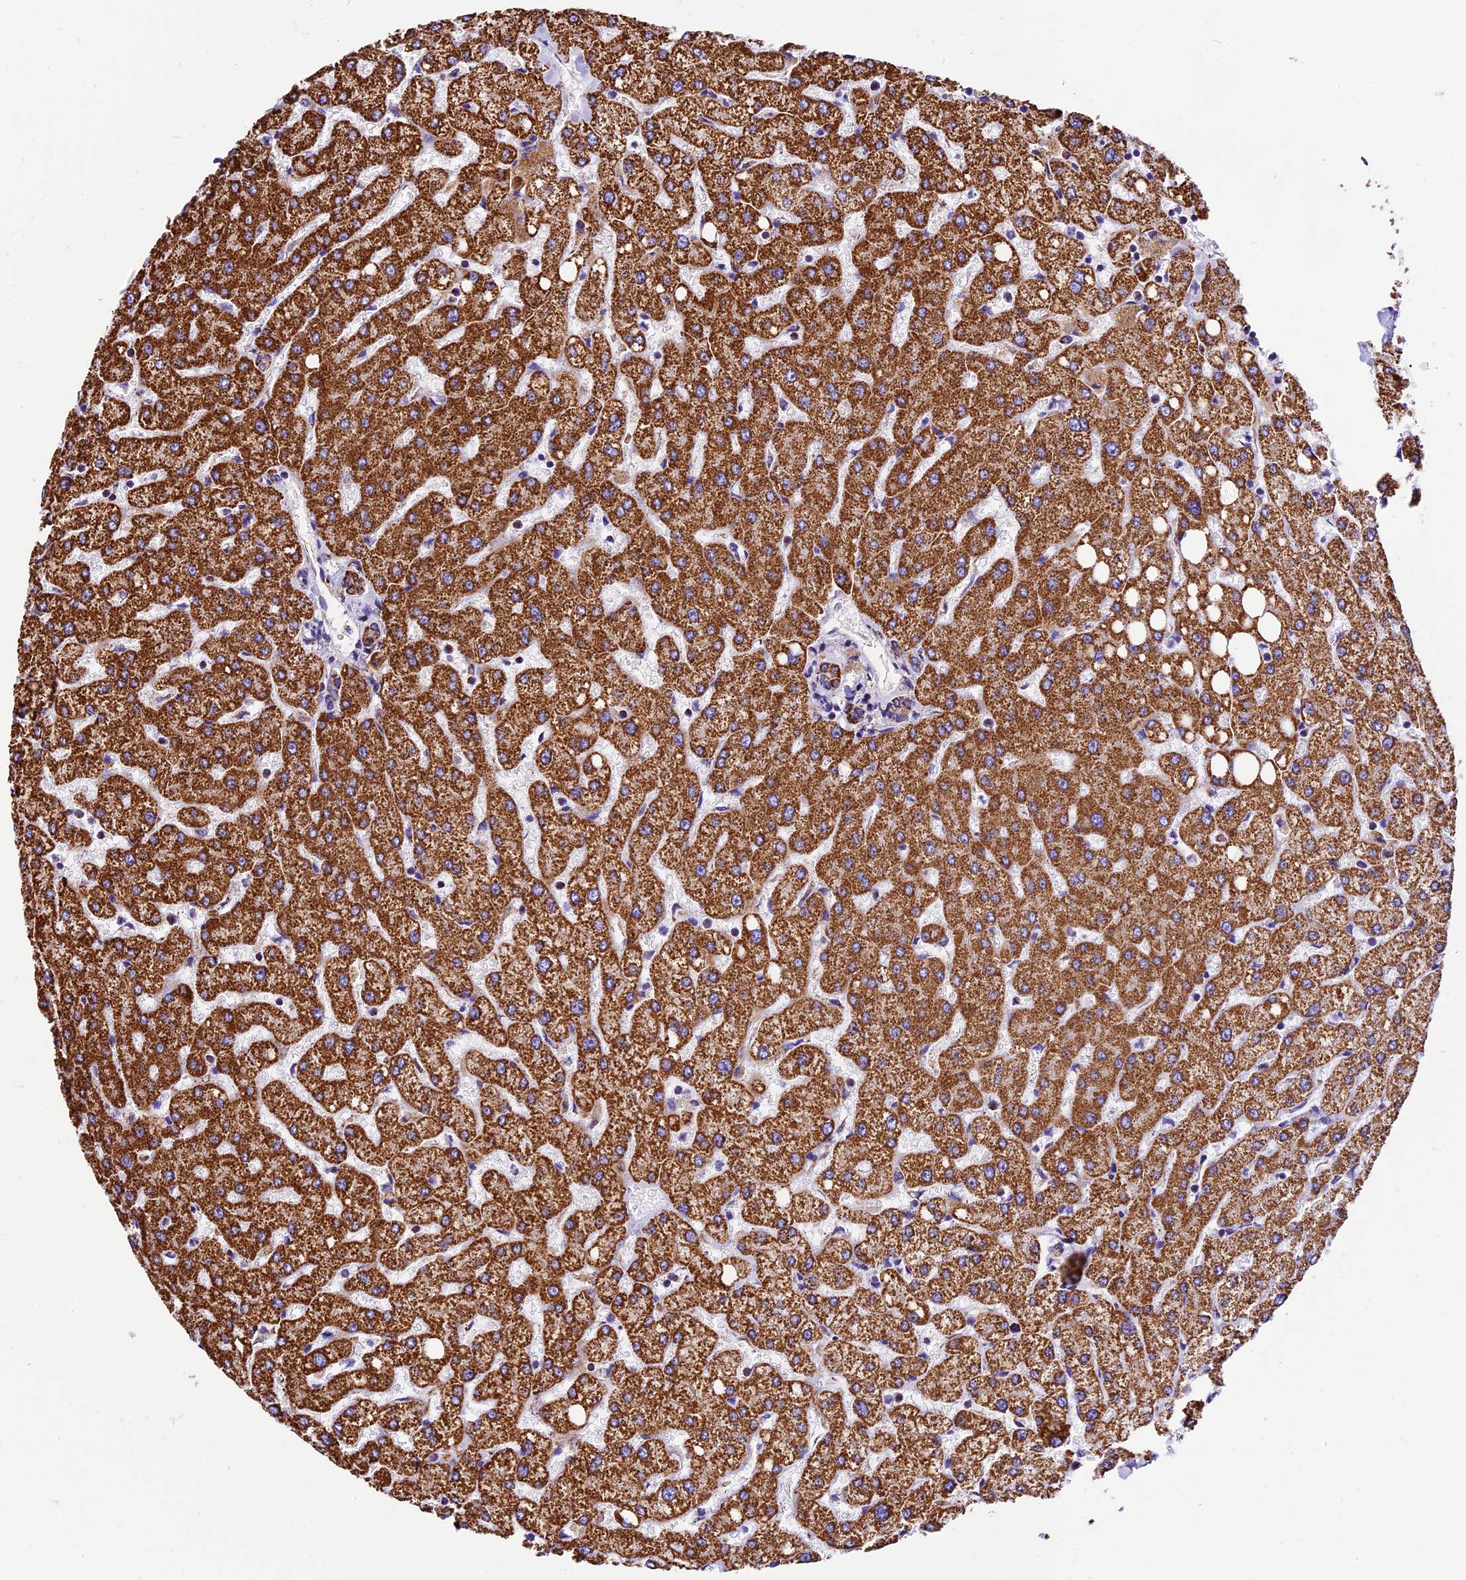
{"staining": {"intensity": "moderate", "quantity": "25%-75%", "location": "cytoplasmic/membranous"}, "tissue": "liver", "cell_type": "Cholangiocytes", "image_type": "normal", "snomed": [{"axis": "morphology", "description": "Normal tissue, NOS"}, {"axis": "topography", "description": "Liver"}], "caption": "Immunohistochemical staining of unremarkable liver demonstrates medium levels of moderate cytoplasmic/membranous staining in about 25%-75% of cholangiocytes.", "gene": "DCAF5", "patient": {"sex": "female", "age": 54}}